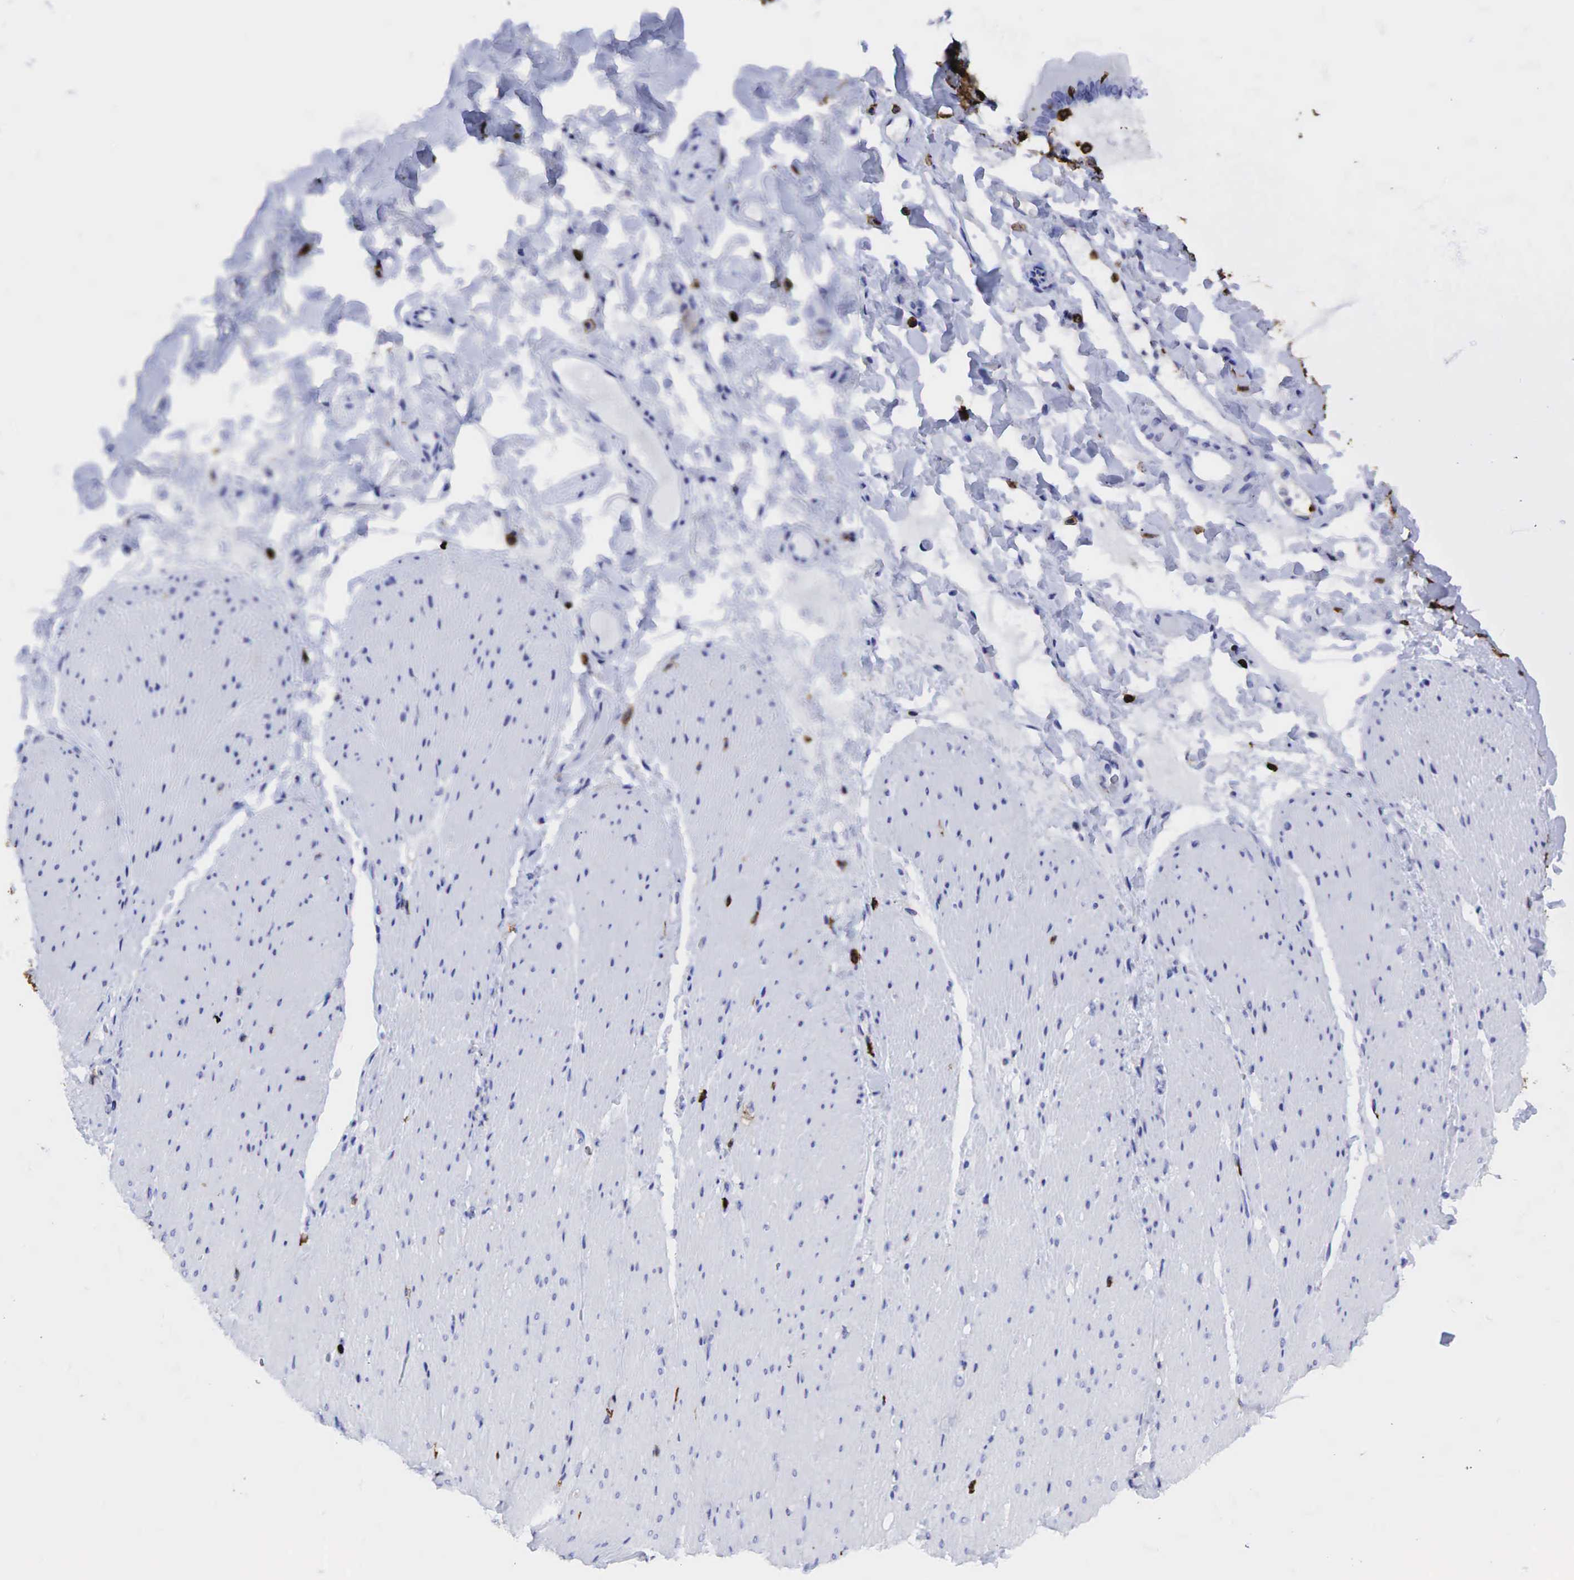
{"staining": {"intensity": "negative", "quantity": "none", "location": "none"}, "tissue": "adipose tissue", "cell_type": "Adipocytes", "image_type": "normal", "snomed": [{"axis": "morphology", "description": "Normal tissue, NOS"}, {"axis": "topography", "description": "Duodenum"}], "caption": "Histopathology image shows no protein staining in adipocytes of unremarkable adipose tissue.", "gene": "PTPRC", "patient": {"sex": "male", "age": 63}}